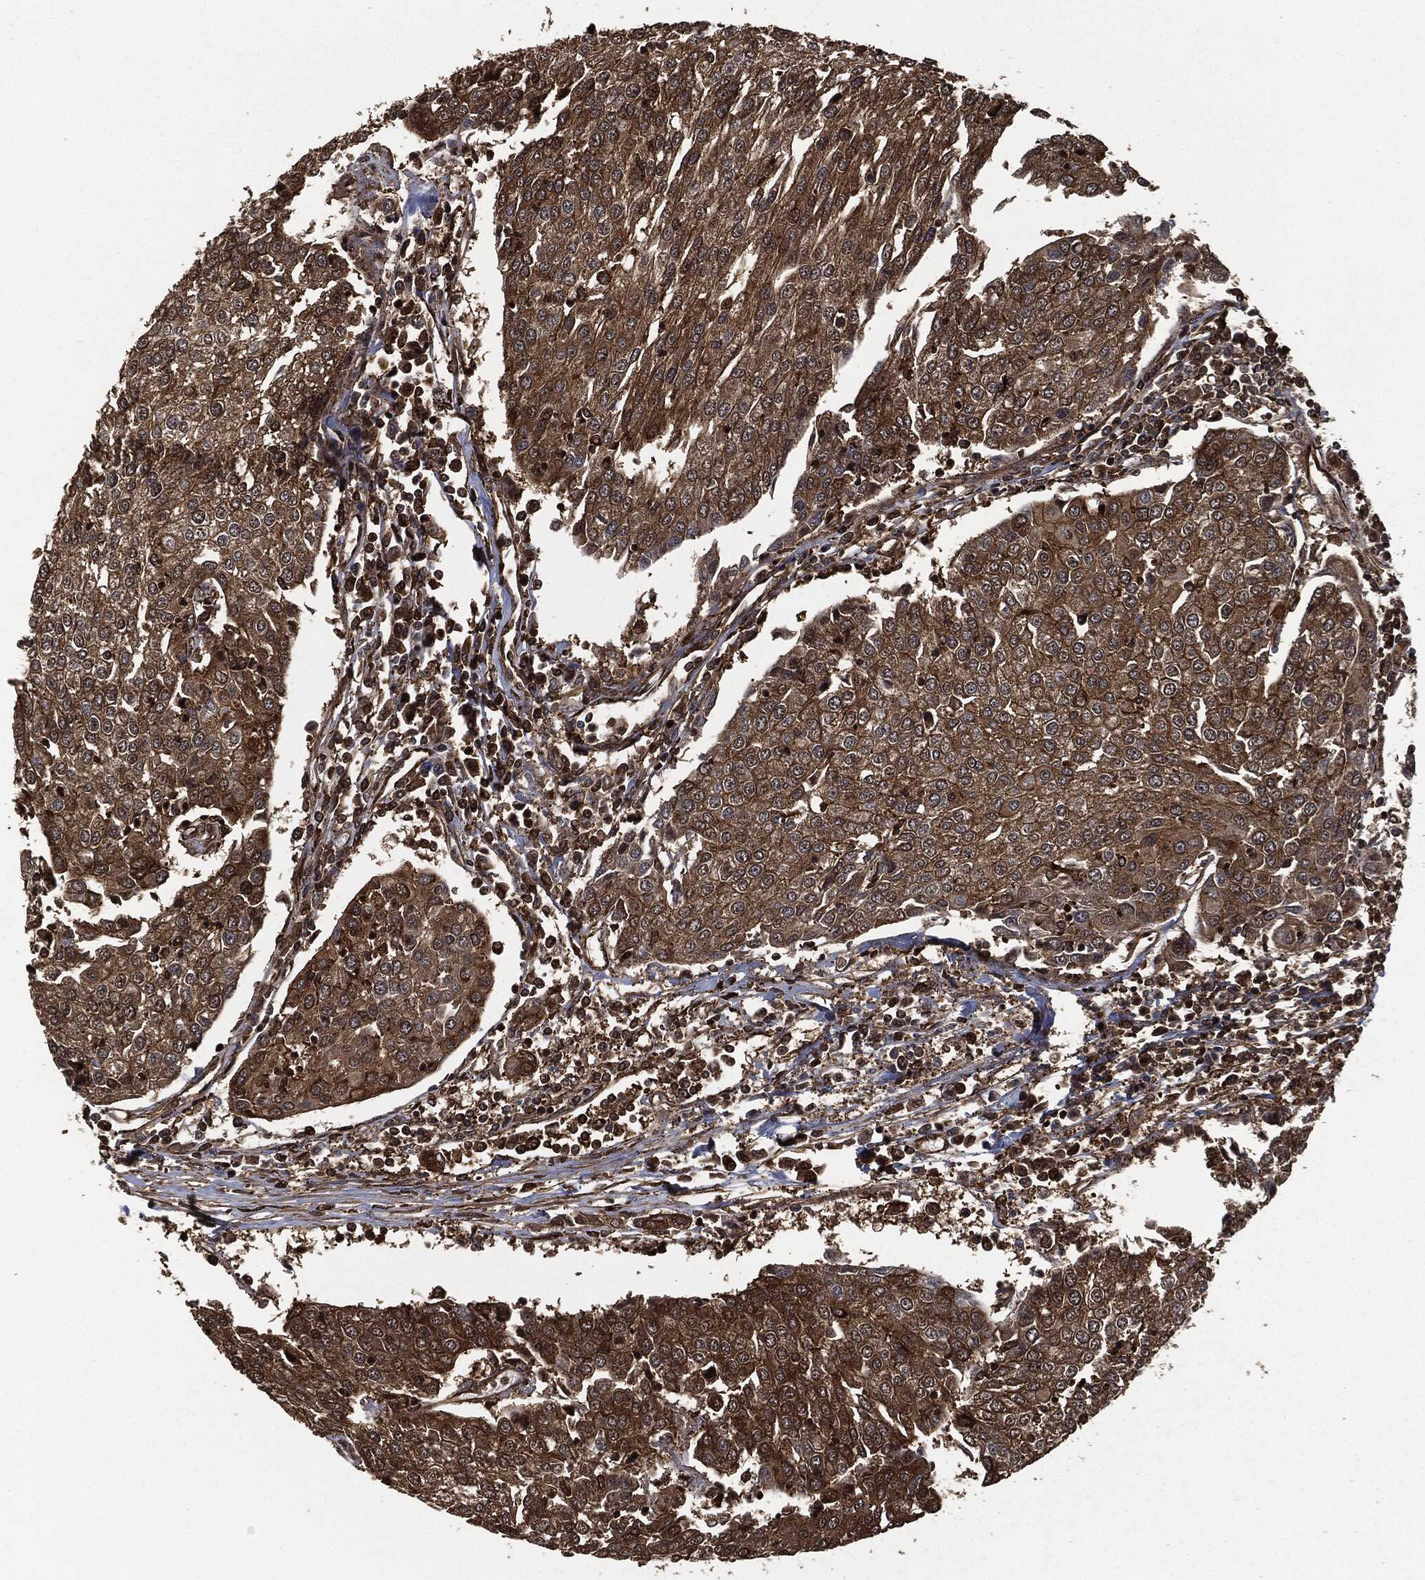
{"staining": {"intensity": "moderate", "quantity": ">75%", "location": "cytoplasmic/membranous"}, "tissue": "urothelial cancer", "cell_type": "Tumor cells", "image_type": "cancer", "snomed": [{"axis": "morphology", "description": "Urothelial carcinoma, High grade"}, {"axis": "topography", "description": "Urinary bladder"}], "caption": "This photomicrograph exhibits urothelial cancer stained with immunohistochemistry to label a protein in brown. The cytoplasmic/membranous of tumor cells show moderate positivity for the protein. Nuclei are counter-stained blue.", "gene": "HRAS", "patient": {"sex": "female", "age": 85}}